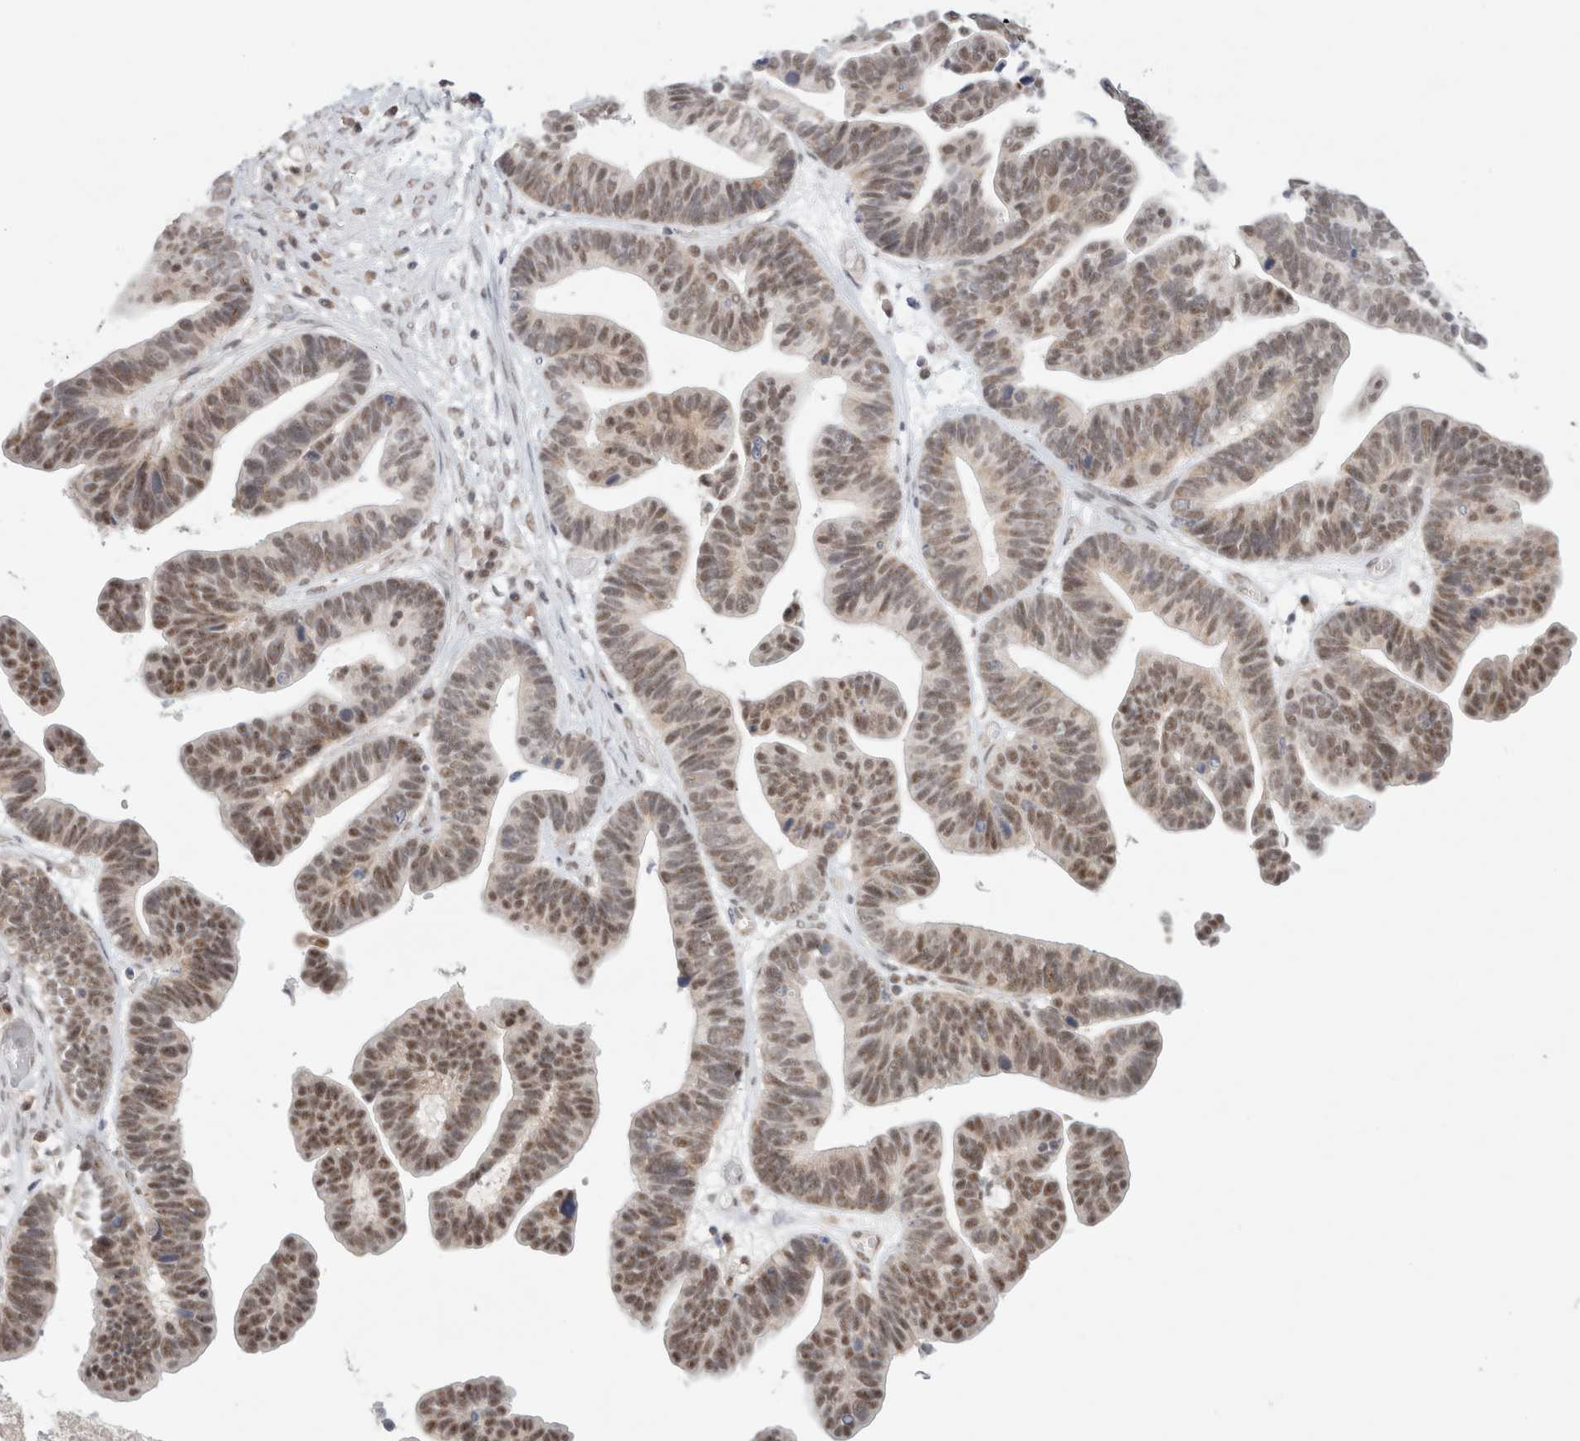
{"staining": {"intensity": "moderate", "quantity": "25%-75%", "location": "nuclear"}, "tissue": "ovarian cancer", "cell_type": "Tumor cells", "image_type": "cancer", "snomed": [{"axis": "morphology", "description": "Cystadenocarcinoma, serous, NOS"}, {"axis": "topography", "description": "Ovary"}], "caption": "Immunohistochemical staining of human ovarian cancer reveals medium levels of moderate nuclear staining in about 25%-75% of tumor cells.", "gene": "TRMT12", "patient": {"sex": "female", "age": 56}}